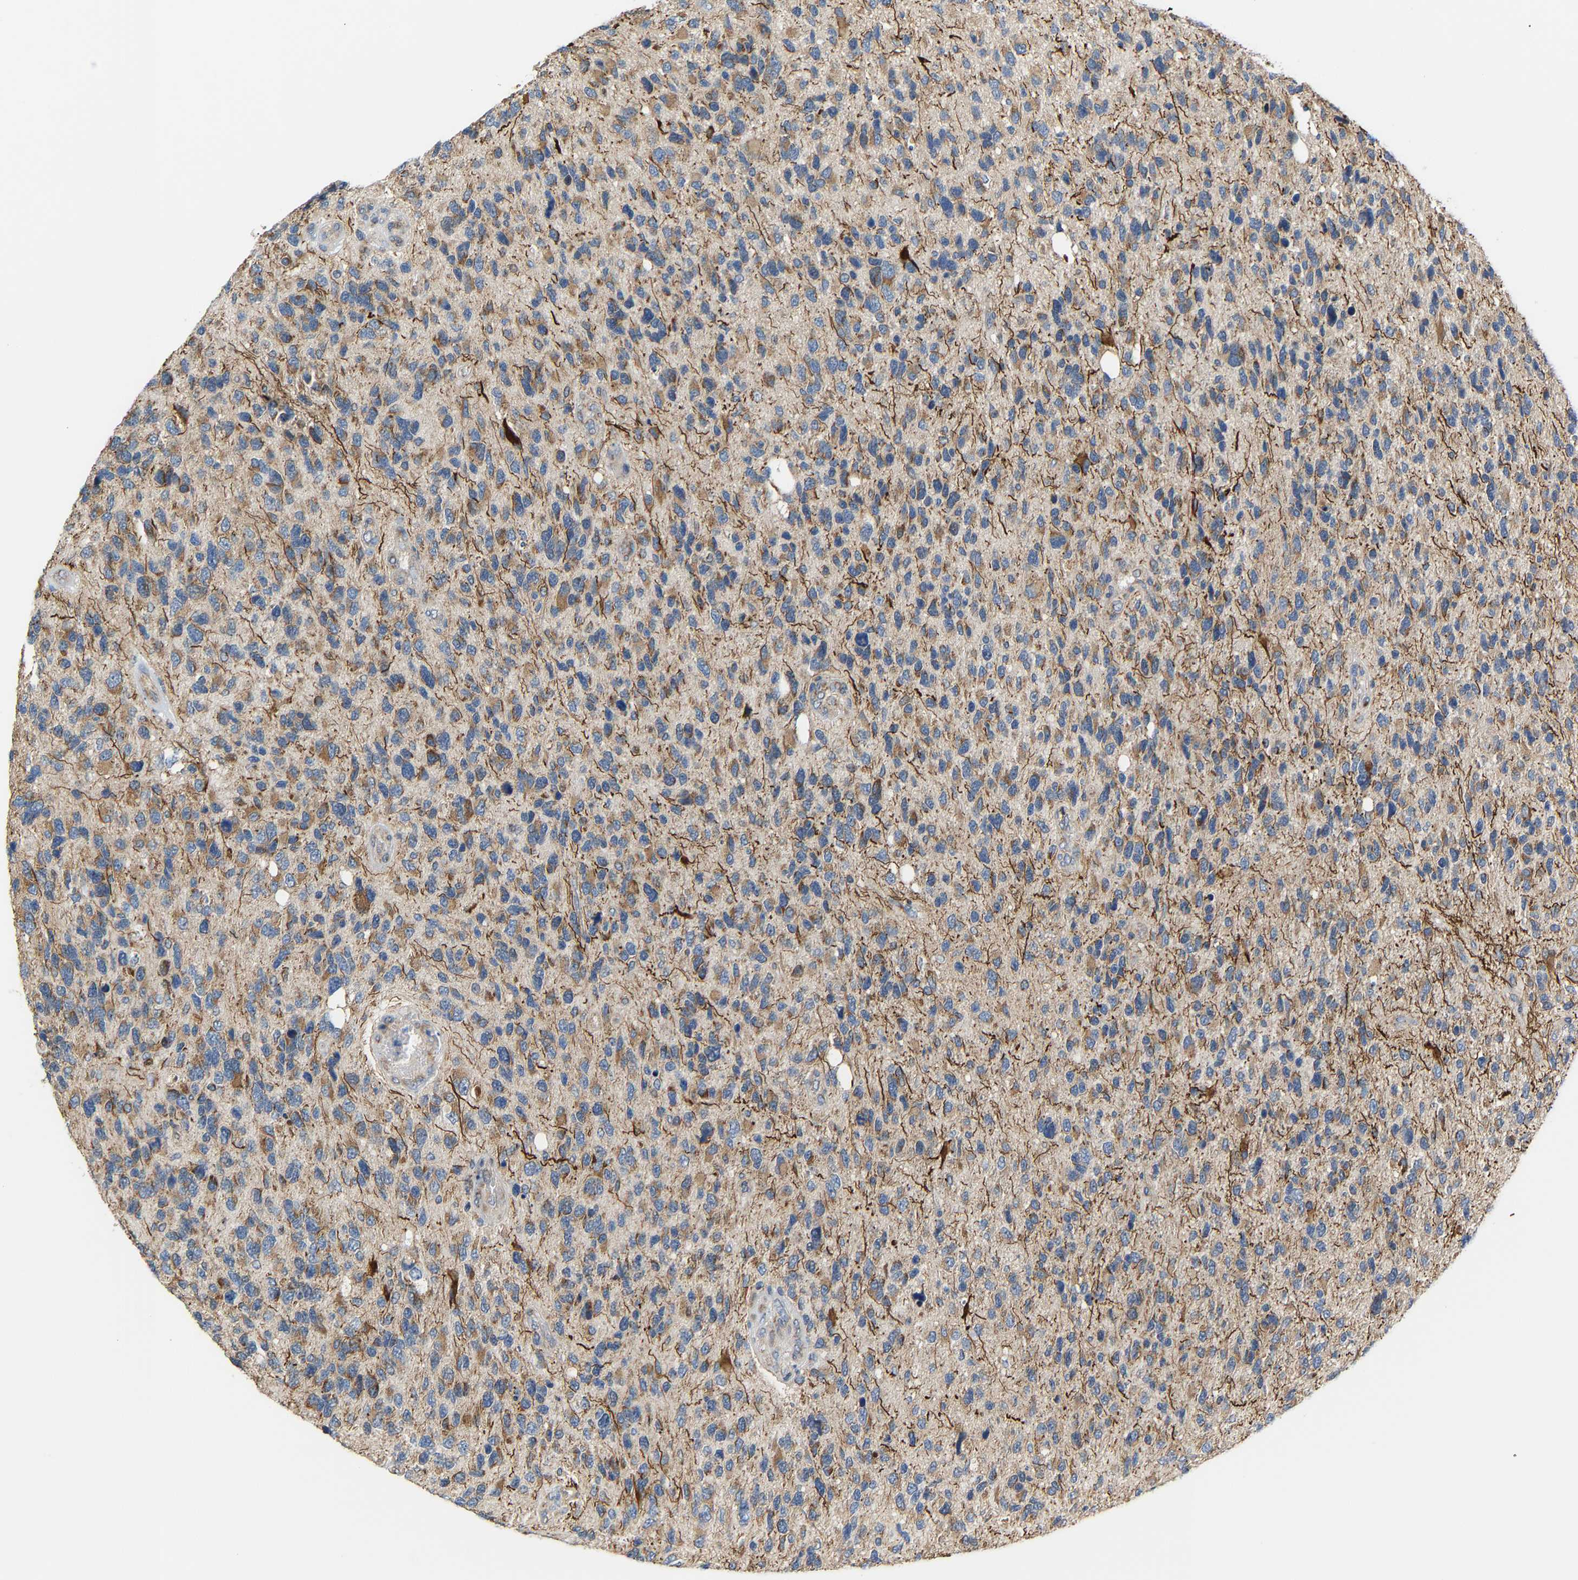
{"staining": {"intensity": "moderate", "quantity": "25%-75%", "location": "cytoplasmic/membranous"}, "tissue": "glioma", "cell_type": "Tumor cells", "image_type": "cancer", "snomed": [{"axis": "morphology", "description": "Glioma, malignant, High grade"}, {"axis": "topography", "description": "Brain"}], "caption": "An image of human malignant glioma (high-grade) stained for a protein shows moderate cytoplasmic/membranous brown staining in tumor cells. The protein is shown in brown color, while the nuclei are stained blue.", "gene": "TMEM168", "patient": {"sex": "female", "age": 58}}